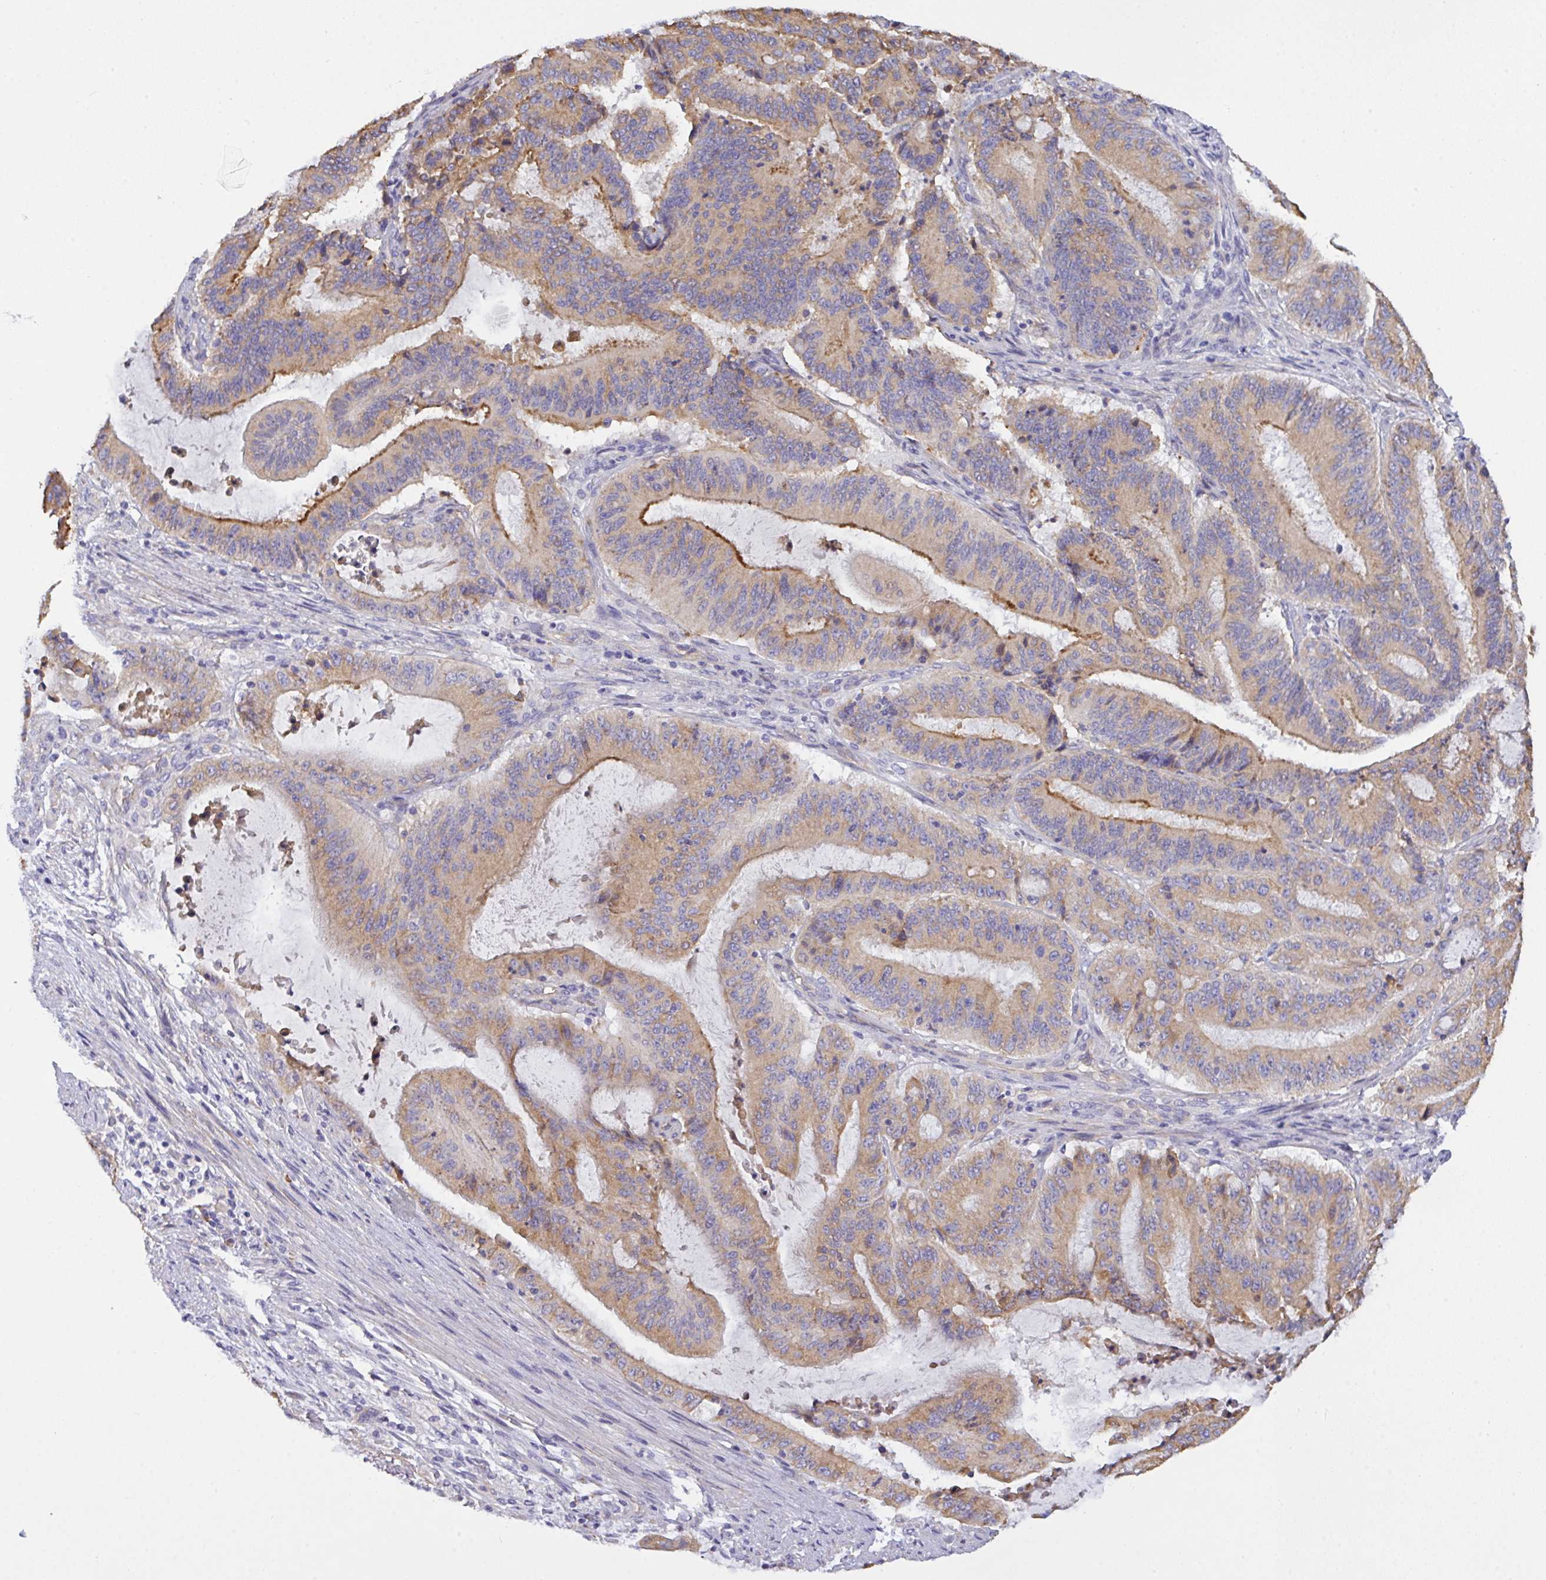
{"staining": {"intensity": "moderate", "quantity": ">75%", "location": "cytoplasmic/membranous"}, "tissue": "liver cancer", "cell_type": "Tumor cells", "image_type": "cancer", "snomed": [{"axis": "morphology", "description": "Normal tissue, NOS"}, {"axis": "morphology", "description": "Cholangiocarcinoma"}, {"axis": "topography", "description": "Liver"}, {"axis": "topography", "description": "Peripheral nerve tissue"}], "caption": "Protein expression analysis of liver cancer (cholangiocarcinoma) reveals moderate cytoplasmic/membranous staining in approximately >75% of tumor cells.", "gene": "SLC66A1", "patient": {"sex": "female", "age": 73}}